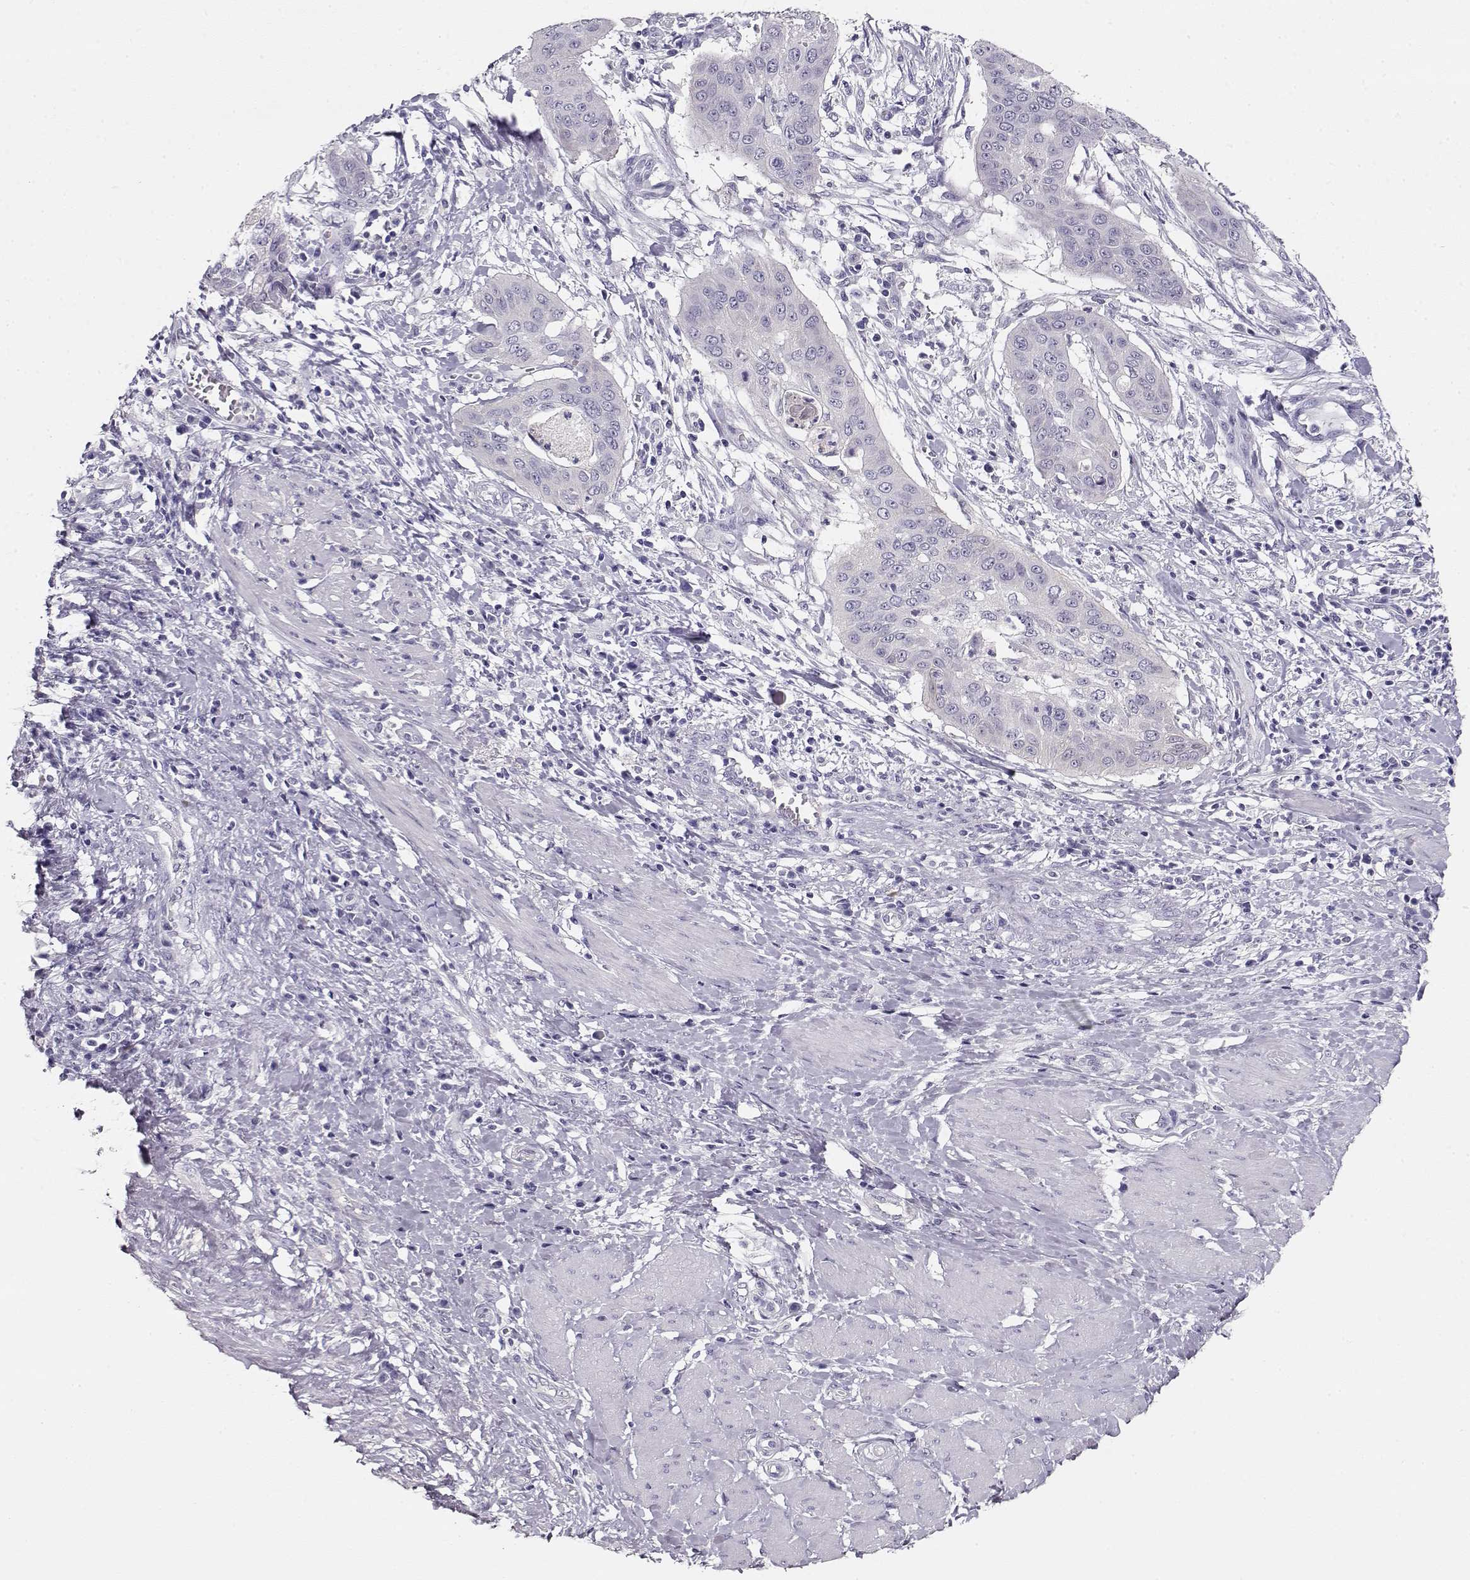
{"staining": {"intensity": "negative", "quantity": "none", "location": "none"}, "tissue": "cervical cancer", "cell_type": "Tumor cells", "image_type": "cancer", "snomed": [{"axis": "morphology", "description": "Squamous cell carcinoma, NOS"}, {"axis": "topography", "description": "Cervix"}], "caption": "This histopathology image is of cervical cancer (squamous cell carcinoma) stained with immunohistochemistry (IHC) to label a protein in brown with the nuclei are counter-stained blue. There is no expression in tumor cells.", "gene": "NDRG4", "patient": {"sex": "female", "age": 39}}